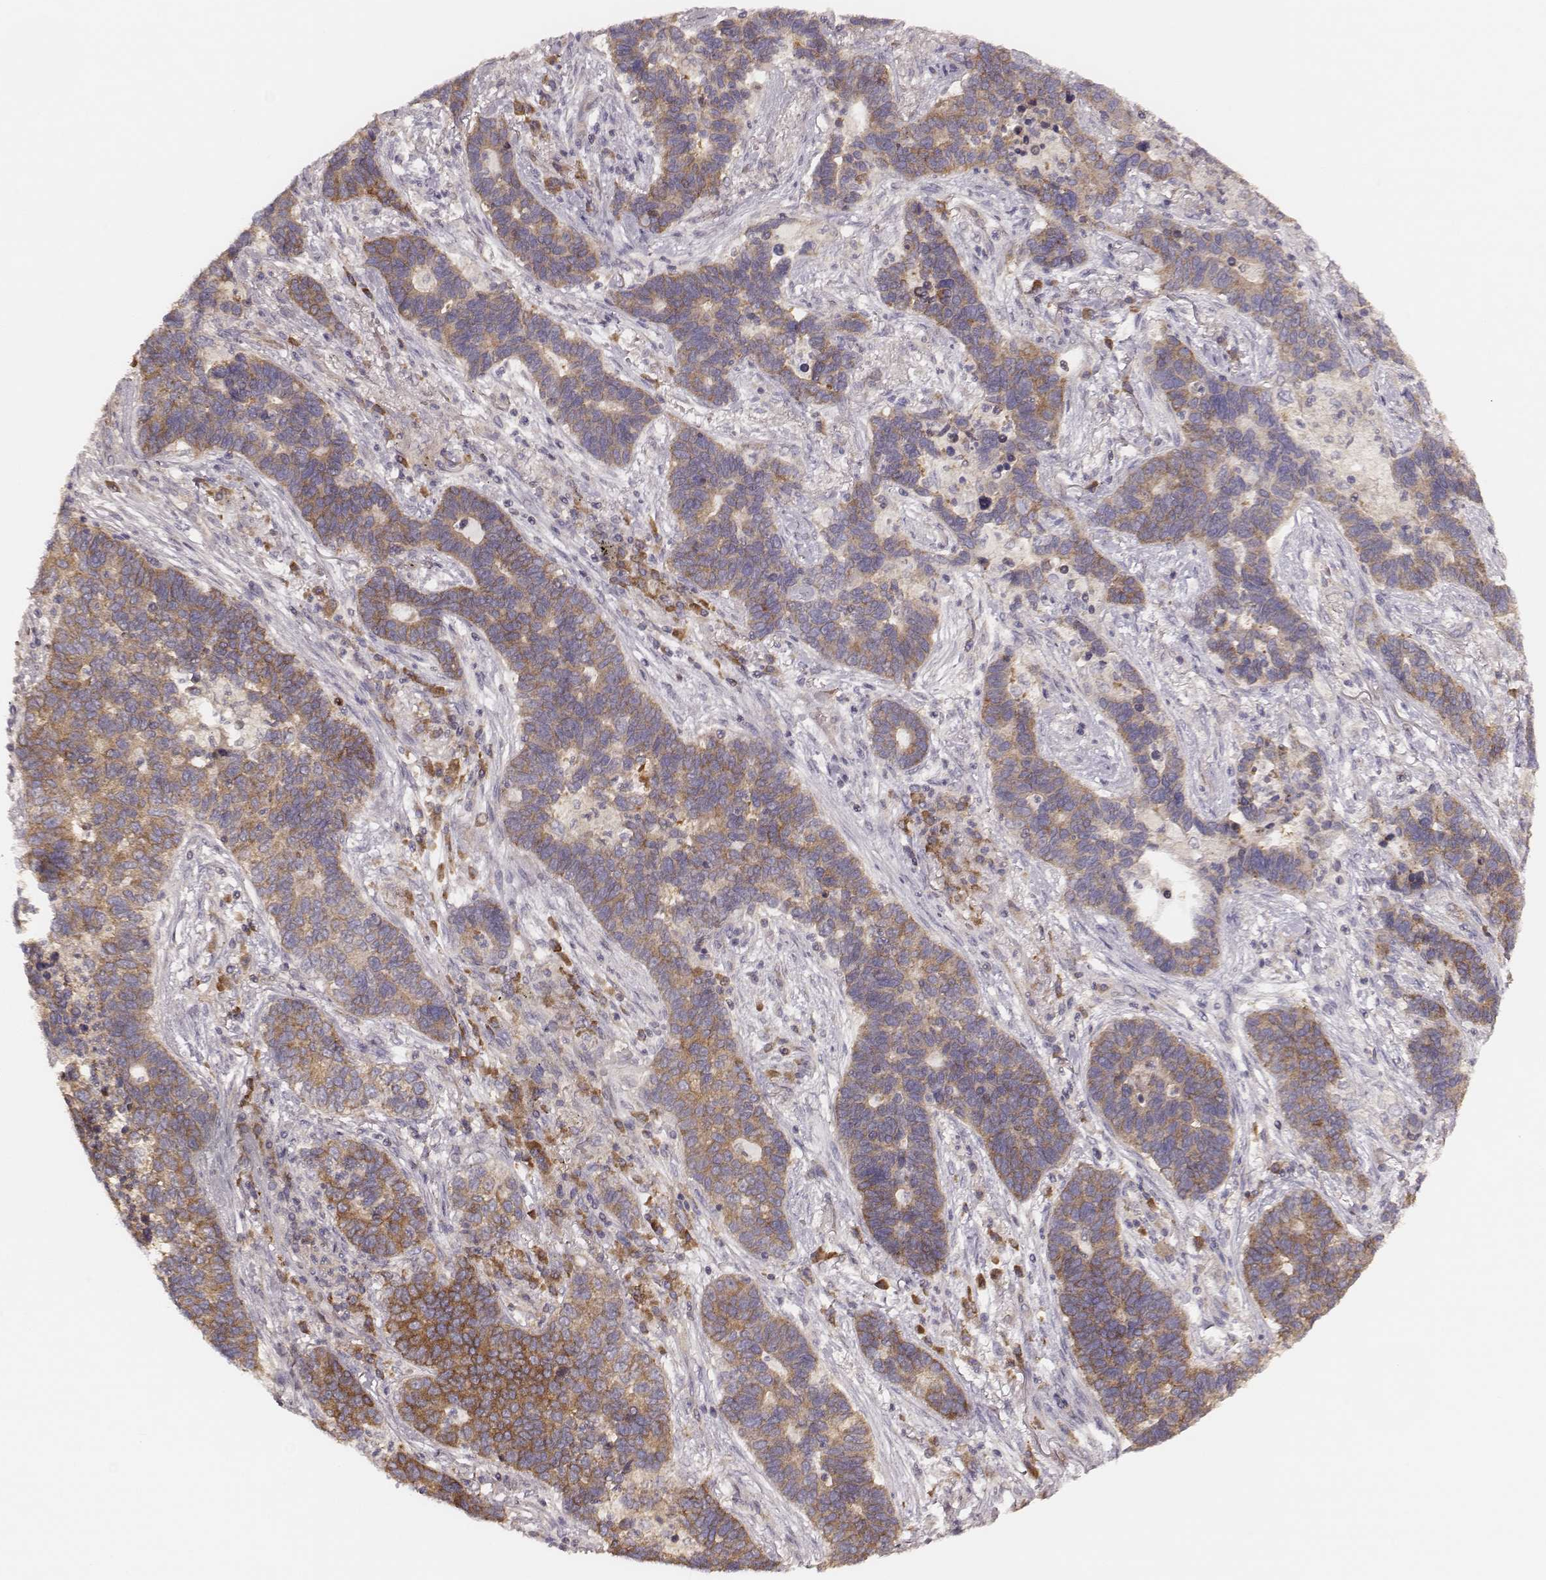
{"staining": {"intensity": "strong", "quantity": ">75%", "location": "cytoplasmic/membranous"}, "tissue": "lung cancer", "cell_type": "Tumor cells", "image_type": "cancer", "snomed": [{"axis": "morphology", "description": "Adenocarcinoma, NOS"}, {"axis": "topography", "description": "Lung"}], "caption": "Immunohistochemistry of human lung cancer (adenocarcinoma) demonstrates high levels of strong cytoplasmic/membranous positivity in approximately >75% of tumor cells.", "gene": "CARS1", "patient": {"sex": "female", "age": 57}}